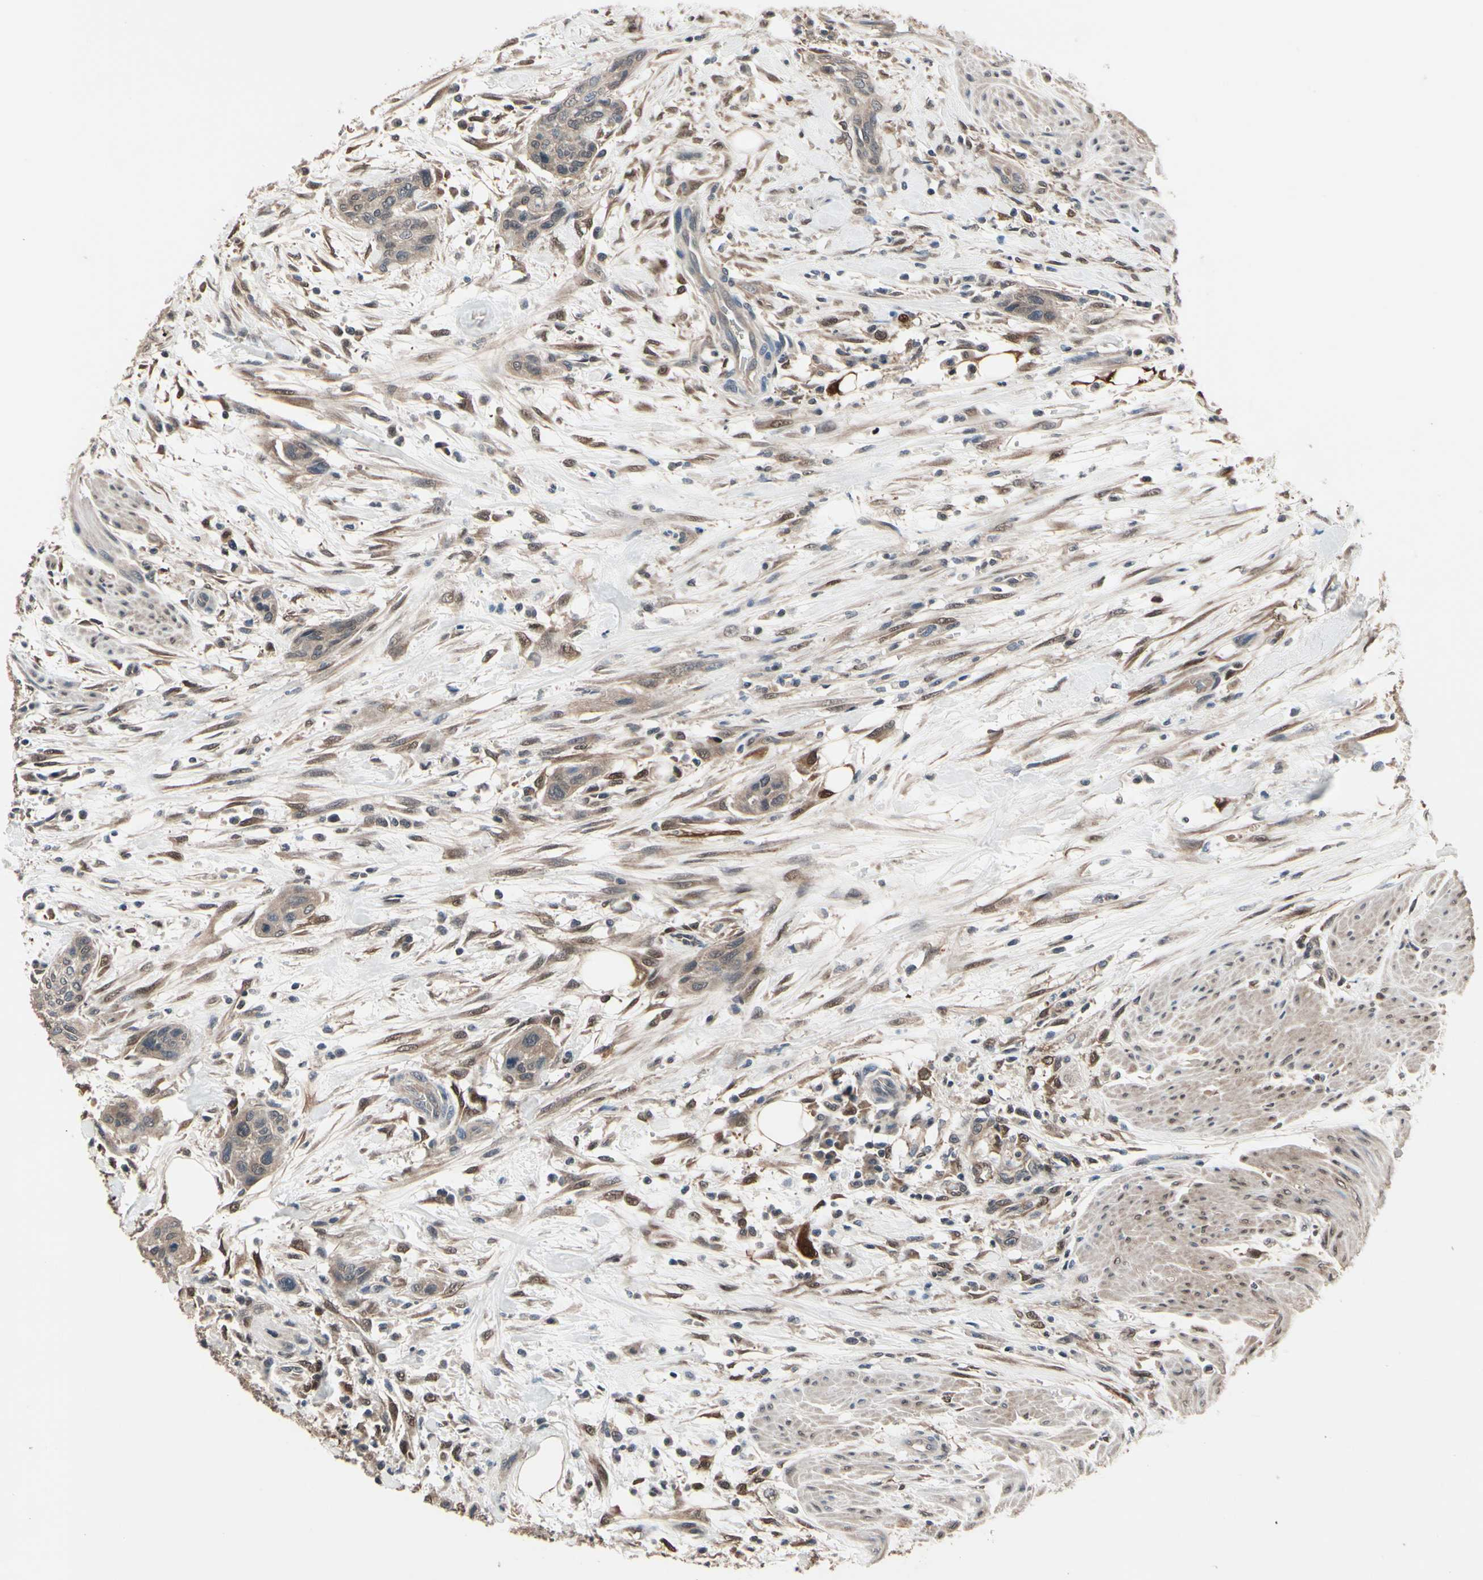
{"staining": {"intensity": "moderate", "quantity": ">75%", "location": "none"}, "tissue": "urothelial cancer", "cell_type": "Tumor cells", "image_type": "cancer", "snomed": [{"axis": "morphology", "description": "Urothelial carcinoma, High grade"}, {"axis": "topography", "description": "Urinary bladder"}], "caption": "Human urothelial carcinoma (high-grade) stained with a protein marker displays moderate staining in tumor cells.", "gene": "PRDX6", "patient": {"sex": "male", "age": 35}}